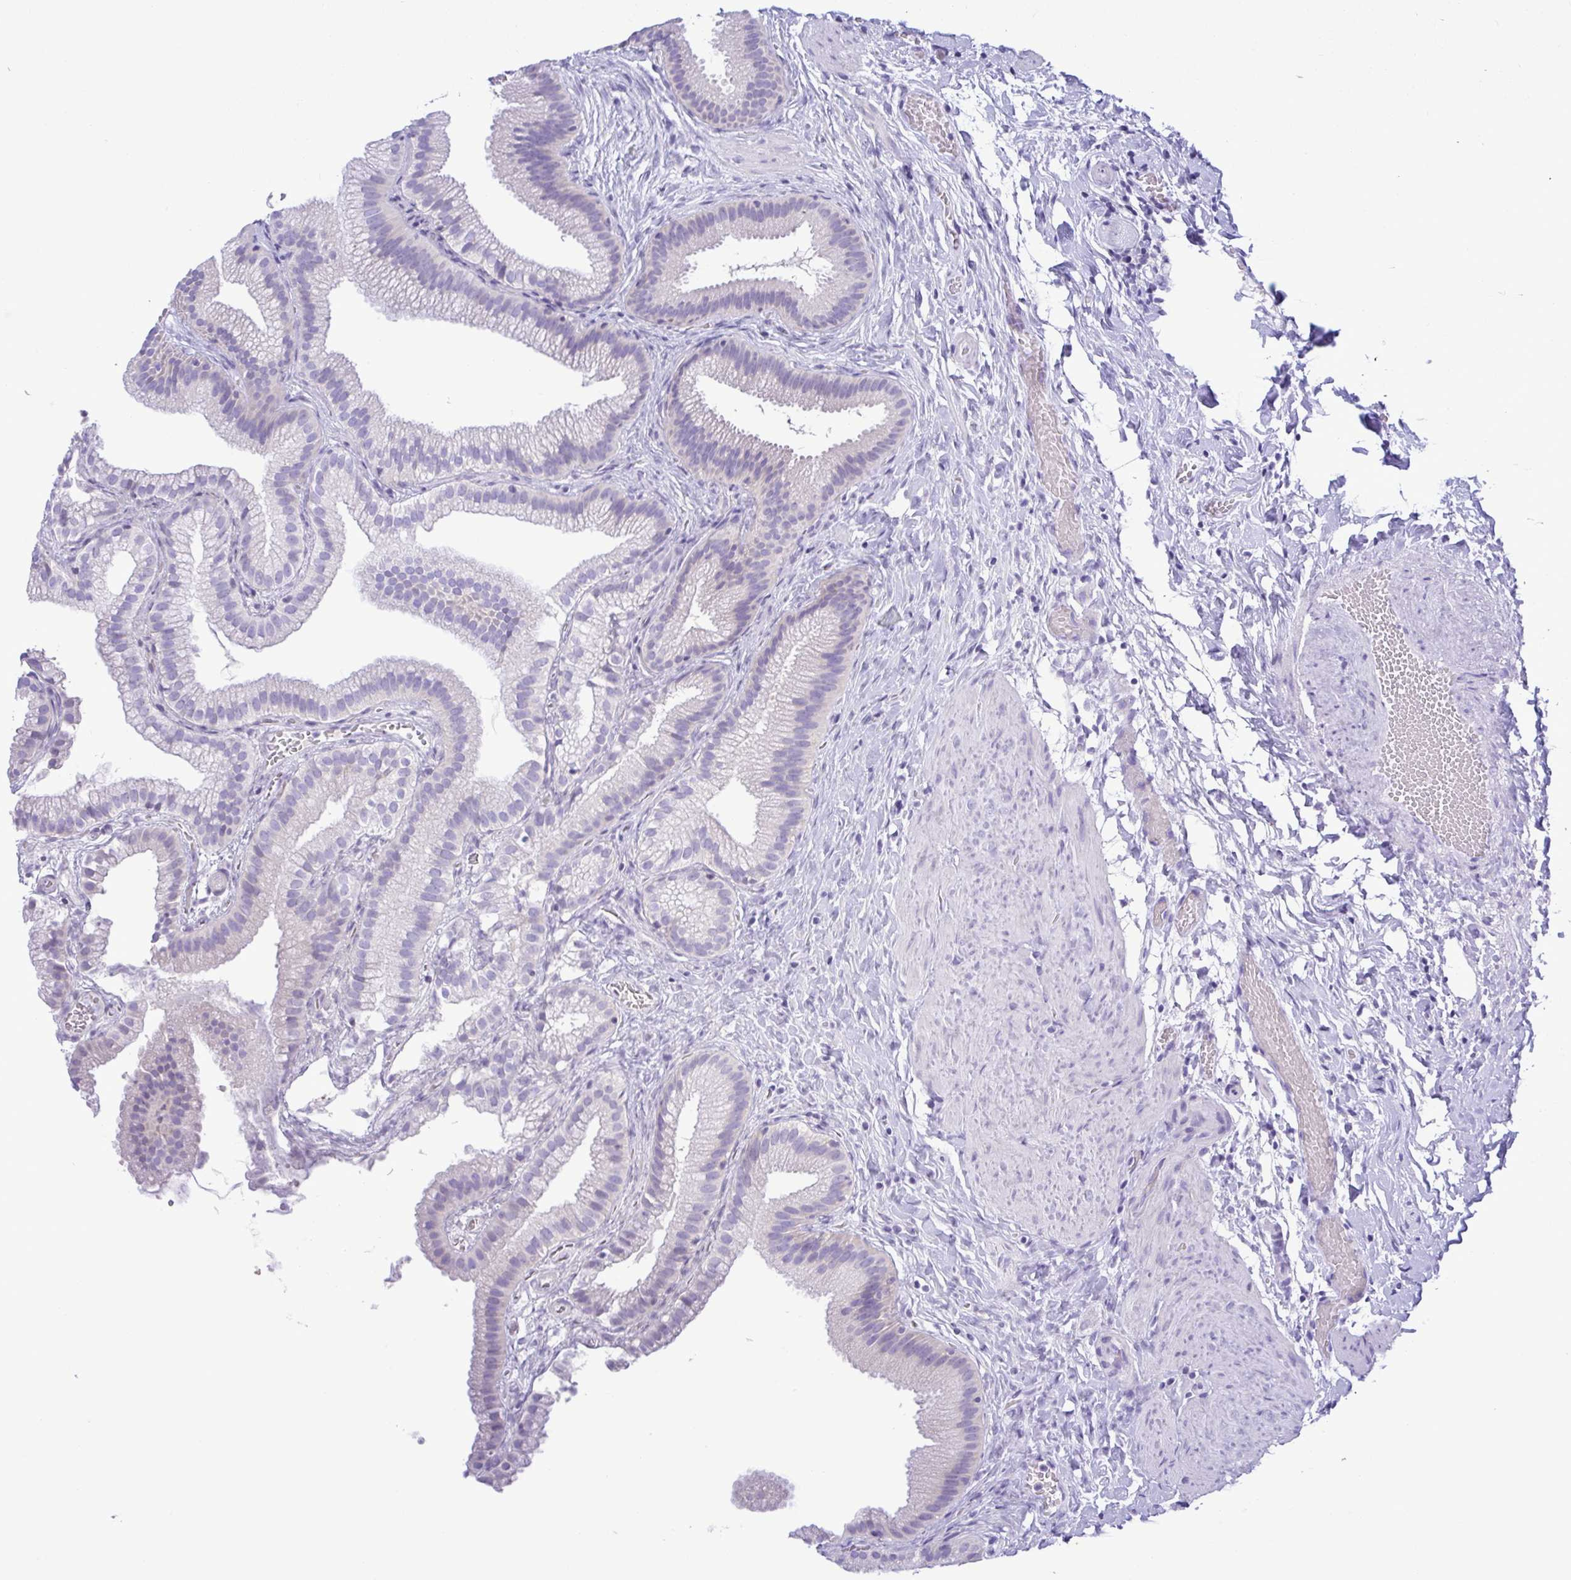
{"staining": {"intensity": "negative", "quantity": "none", "location": "none"}, "tissue": "gallbladder", "cell_type": "Glandular cells", "image_type": "normal", "snomed": [{"axis": "morphology", "description": "Normal tissue, NOS"}, {"axis": "topography", "description": "Gallbladder"}], "caption": "Glandular cells show no significant expression in normal gallbladder. (Stains: DAB (3,3'-diaminobenzidine) immunohistochemistry (IHC) with hematoxylin counter stain, Microscopy: brightfield microscopy at high magnification).", "gene": "TNNI3", "patient": {"sex": "female", "age": 63}}